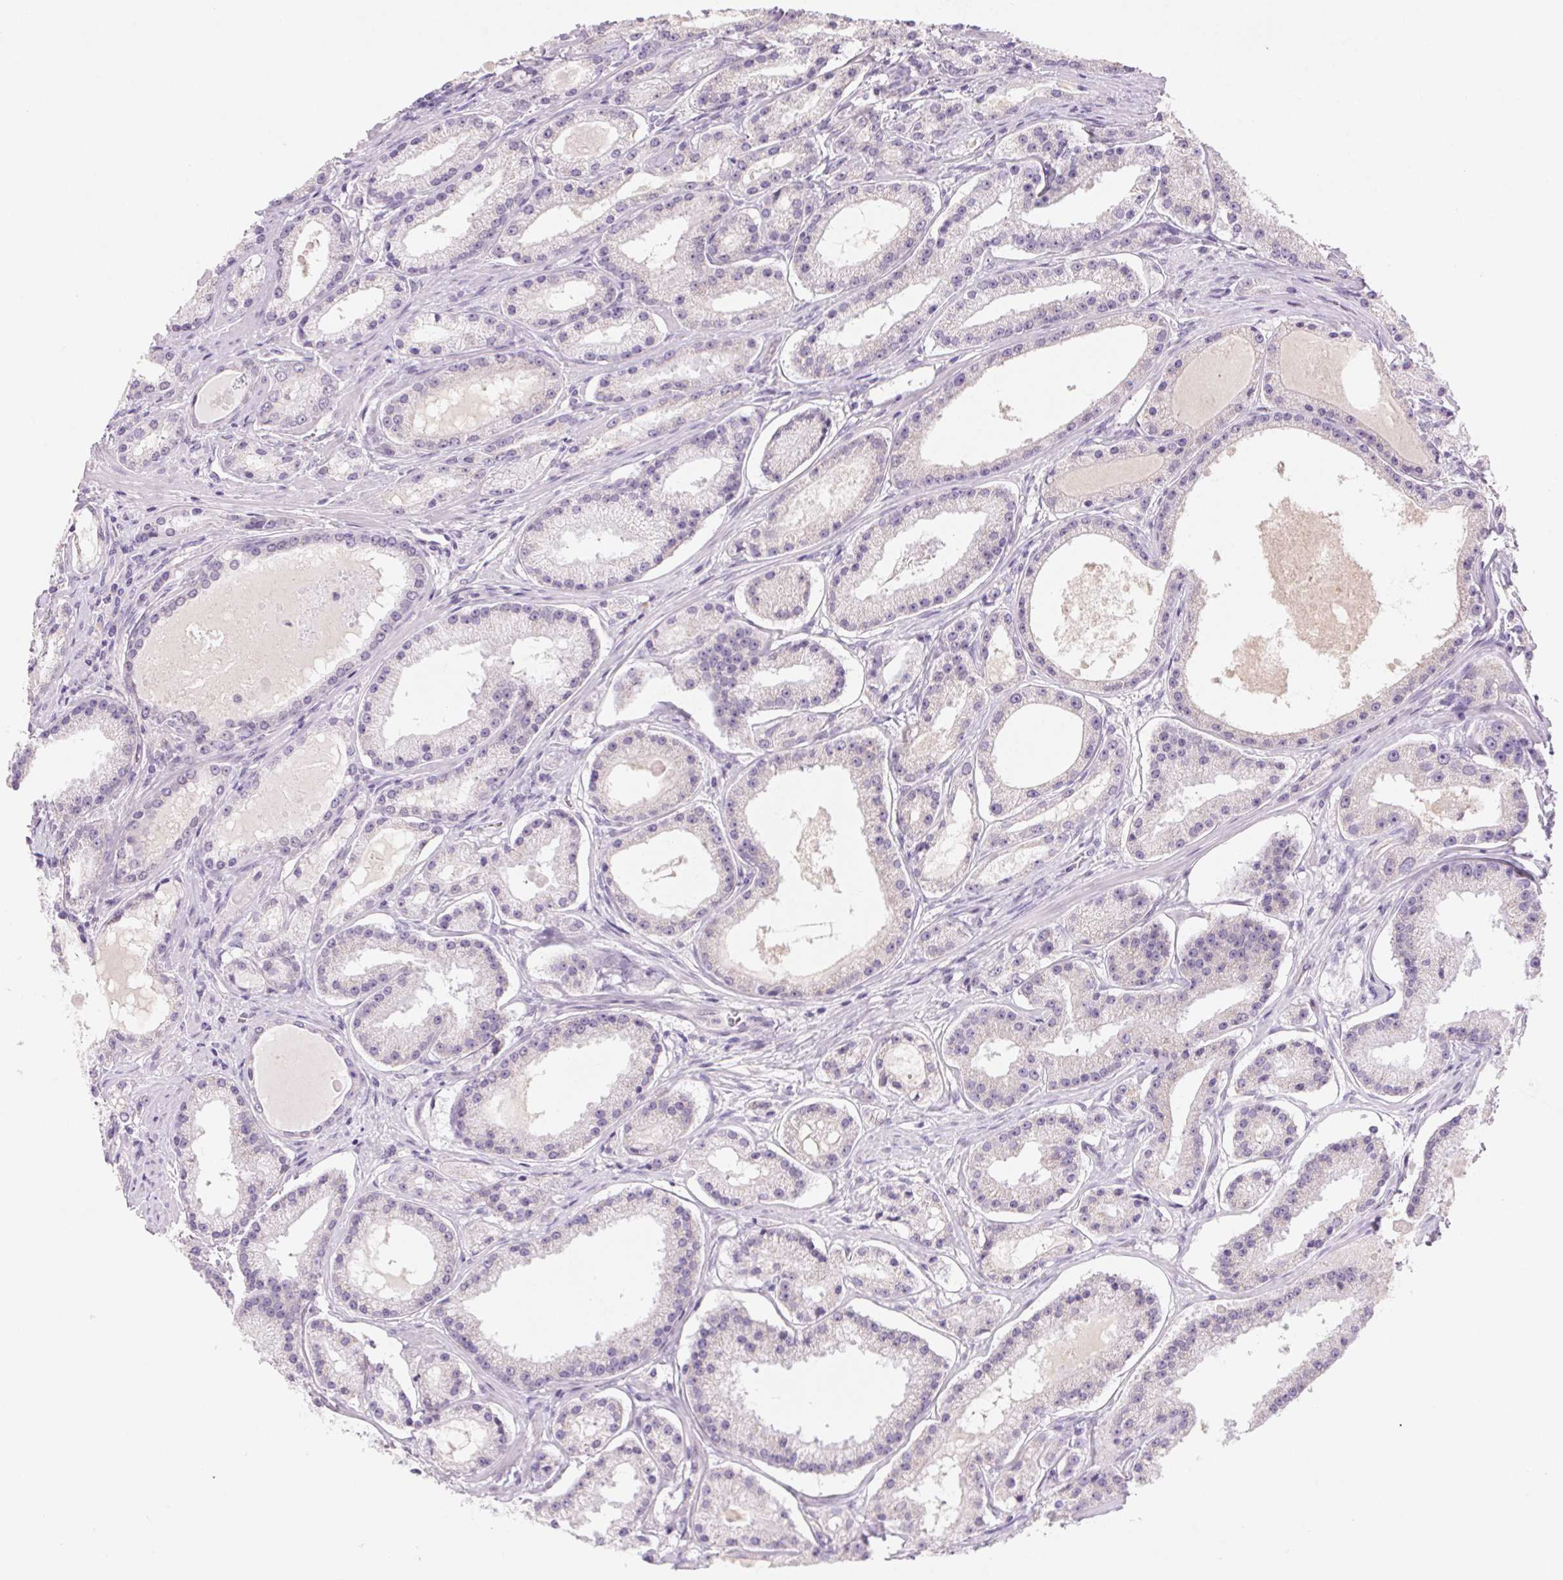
{"staining": {"intensity": "negative", "quantity": "none", "location": "none"}, "tissue": "prostate cancer", "cell_type": "Tumor cells", "image_type": "cancer", "snomed": [{"axis": "morphology", "description": "Adenocarcinoma, Low grade"}, {"axis": "topography", "description": "Prostate"}], "caption": "Tumor cells show no significant protein expression in low-grade adenocarcinoma (prostate).", "gene": "DPPA5", "patient": {"sex": "male", "age": 57}}